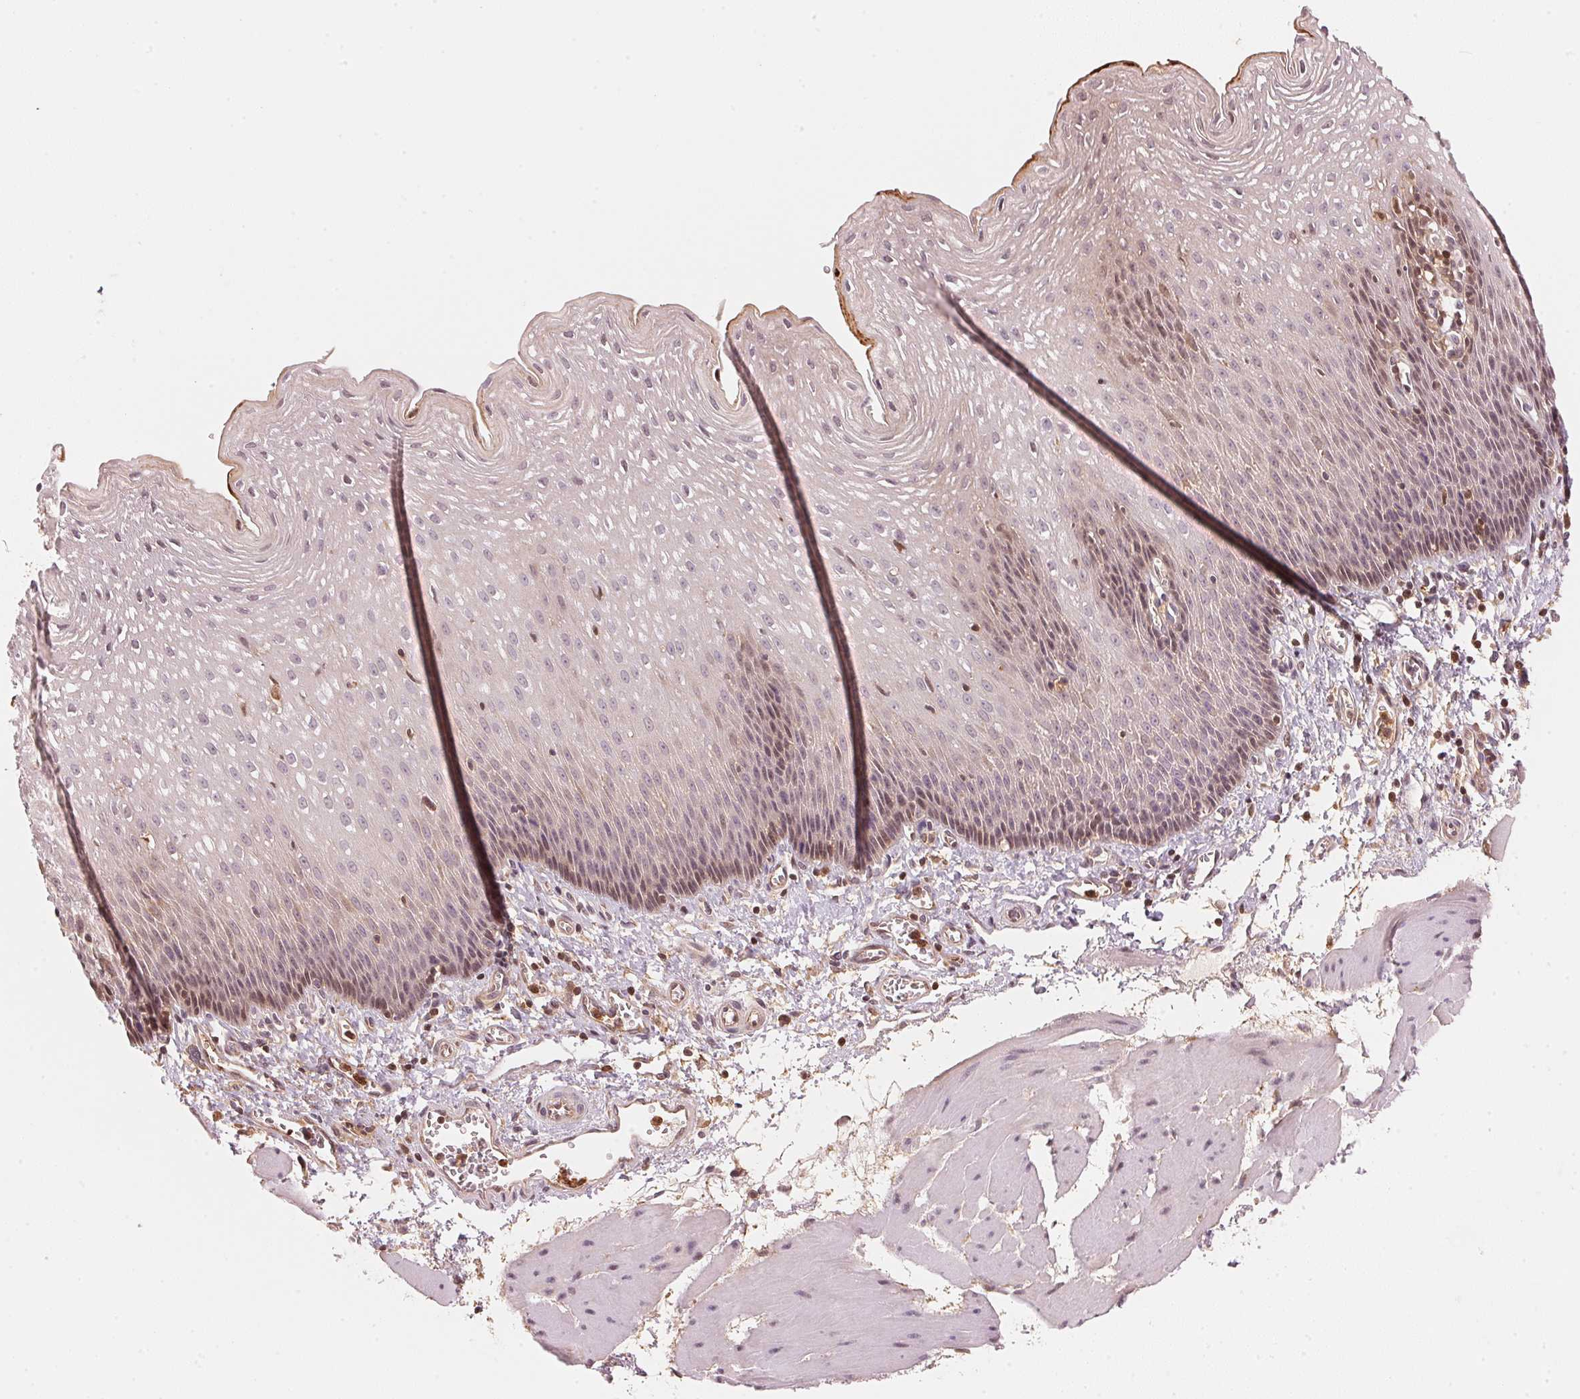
{"staining": {"intensity": "weak", "quantity": "<25%", "location": "nuclear"}, "tissue": "esophagus", "cell_type": "Squamous epithelial cells", "image_type": "normal", "snomed": [{"axis": "morphology", "description": "Normal tissue, NOS"}, {"axis": "topography", "description": "Esophagus"}], "caption": "Immunohistochemical staining of unremarkable human esophagus reveals no significant staining in squamous epithelial cells.", "gene": "PRKN", "patient": {"sex": "female", "age": 64}}